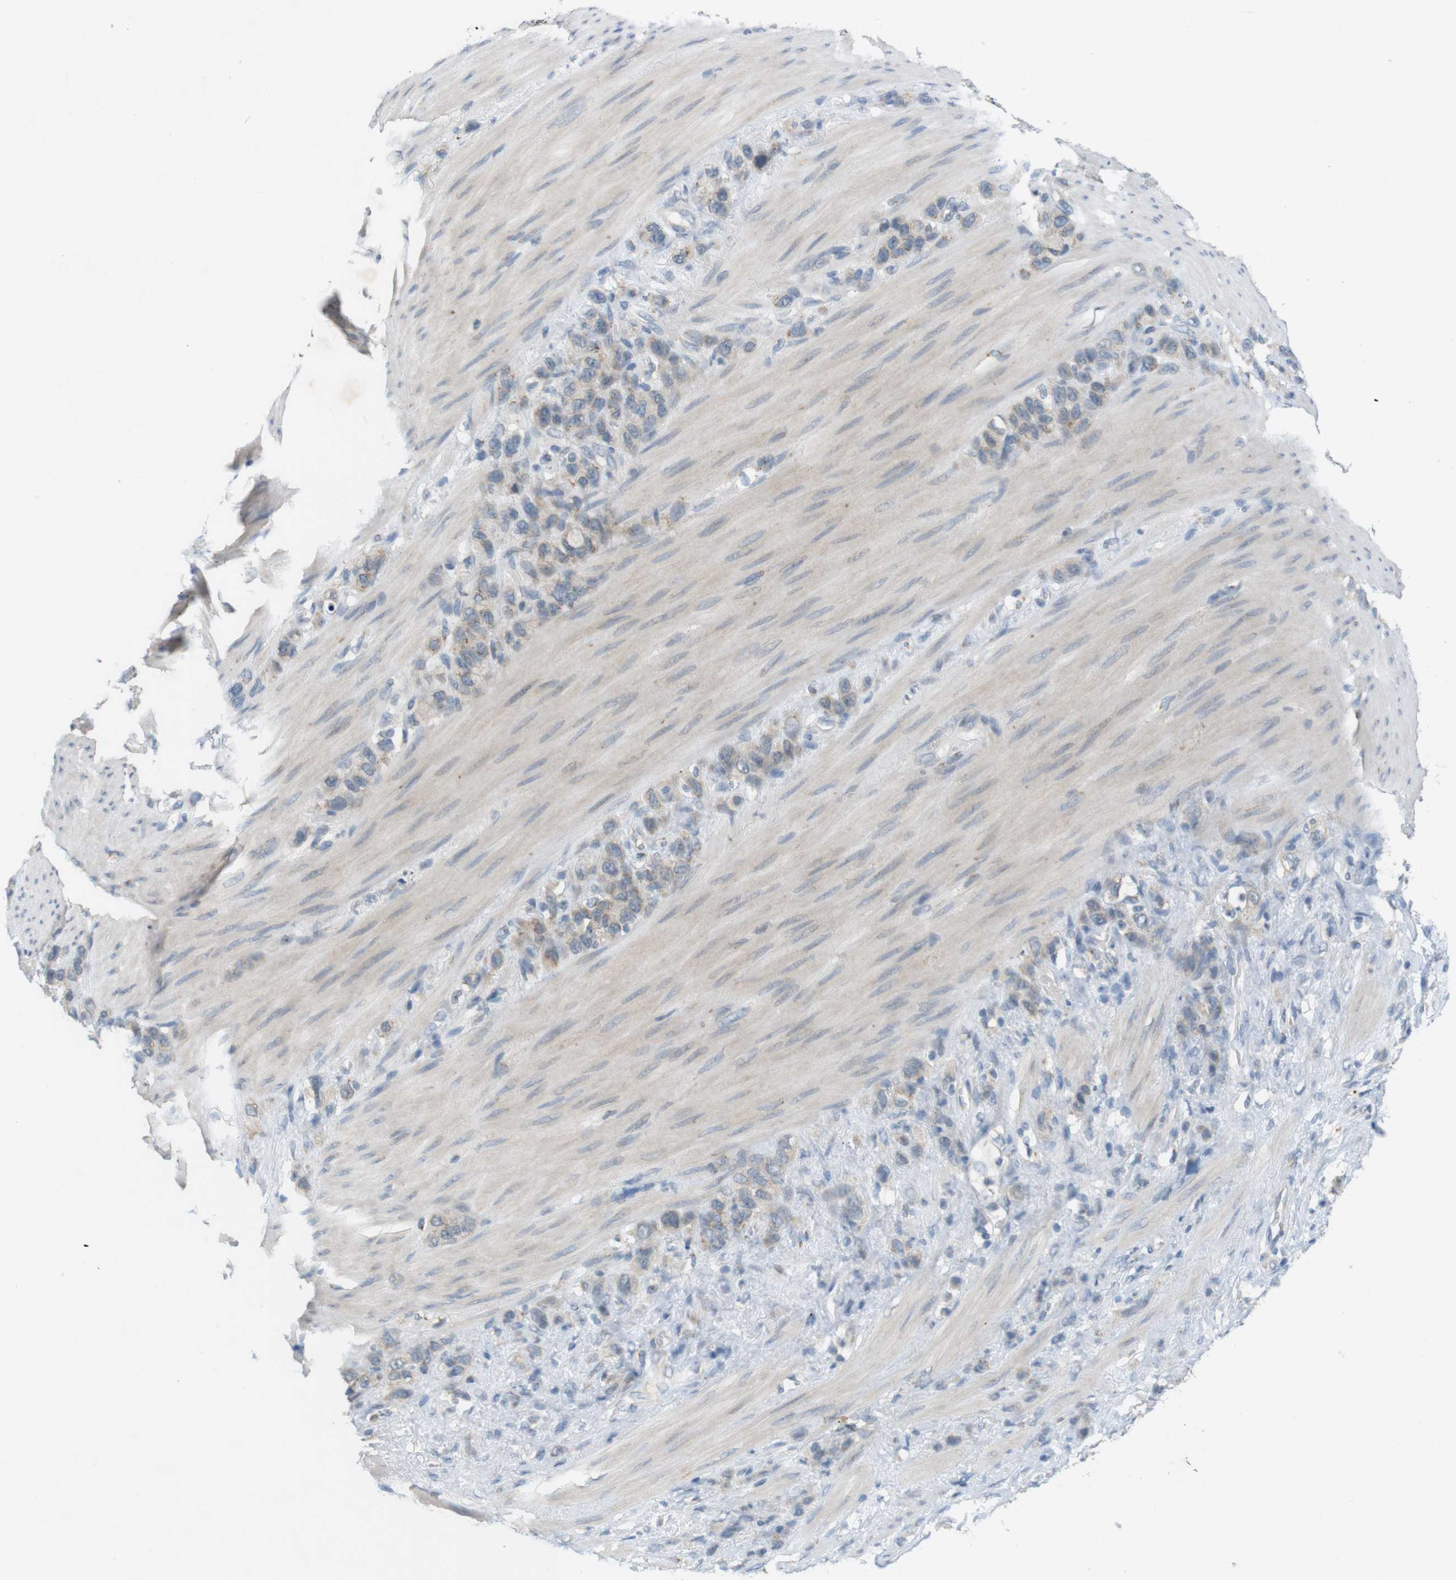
{"staining": {"intensity": "weak", "quantity": "25%-75%", "location": "cytoplasmic/membranous"}, "tissue": "stomach cancer", "cell_type": "Tumor cells", "image_type": "cancer", "snomed": [{"axis": "morphology", "description": "Adenocarcinoma, NOS"}, {"axis": "morphology", "description": "Adenocarcinoma, High grade"}, {"axis": "topography", "description": "Stomach, upper"}, {"axis": "topography", "description": "Stomach, lower"}], "caption": "Human stomach cancer stained for a protein (brown) shows weak cytoplasmic/membranous positive expression in about 25%-75% of tumor cells.", "gene": "YIPF3", "patient": {"sex": "female", "age": 65}}